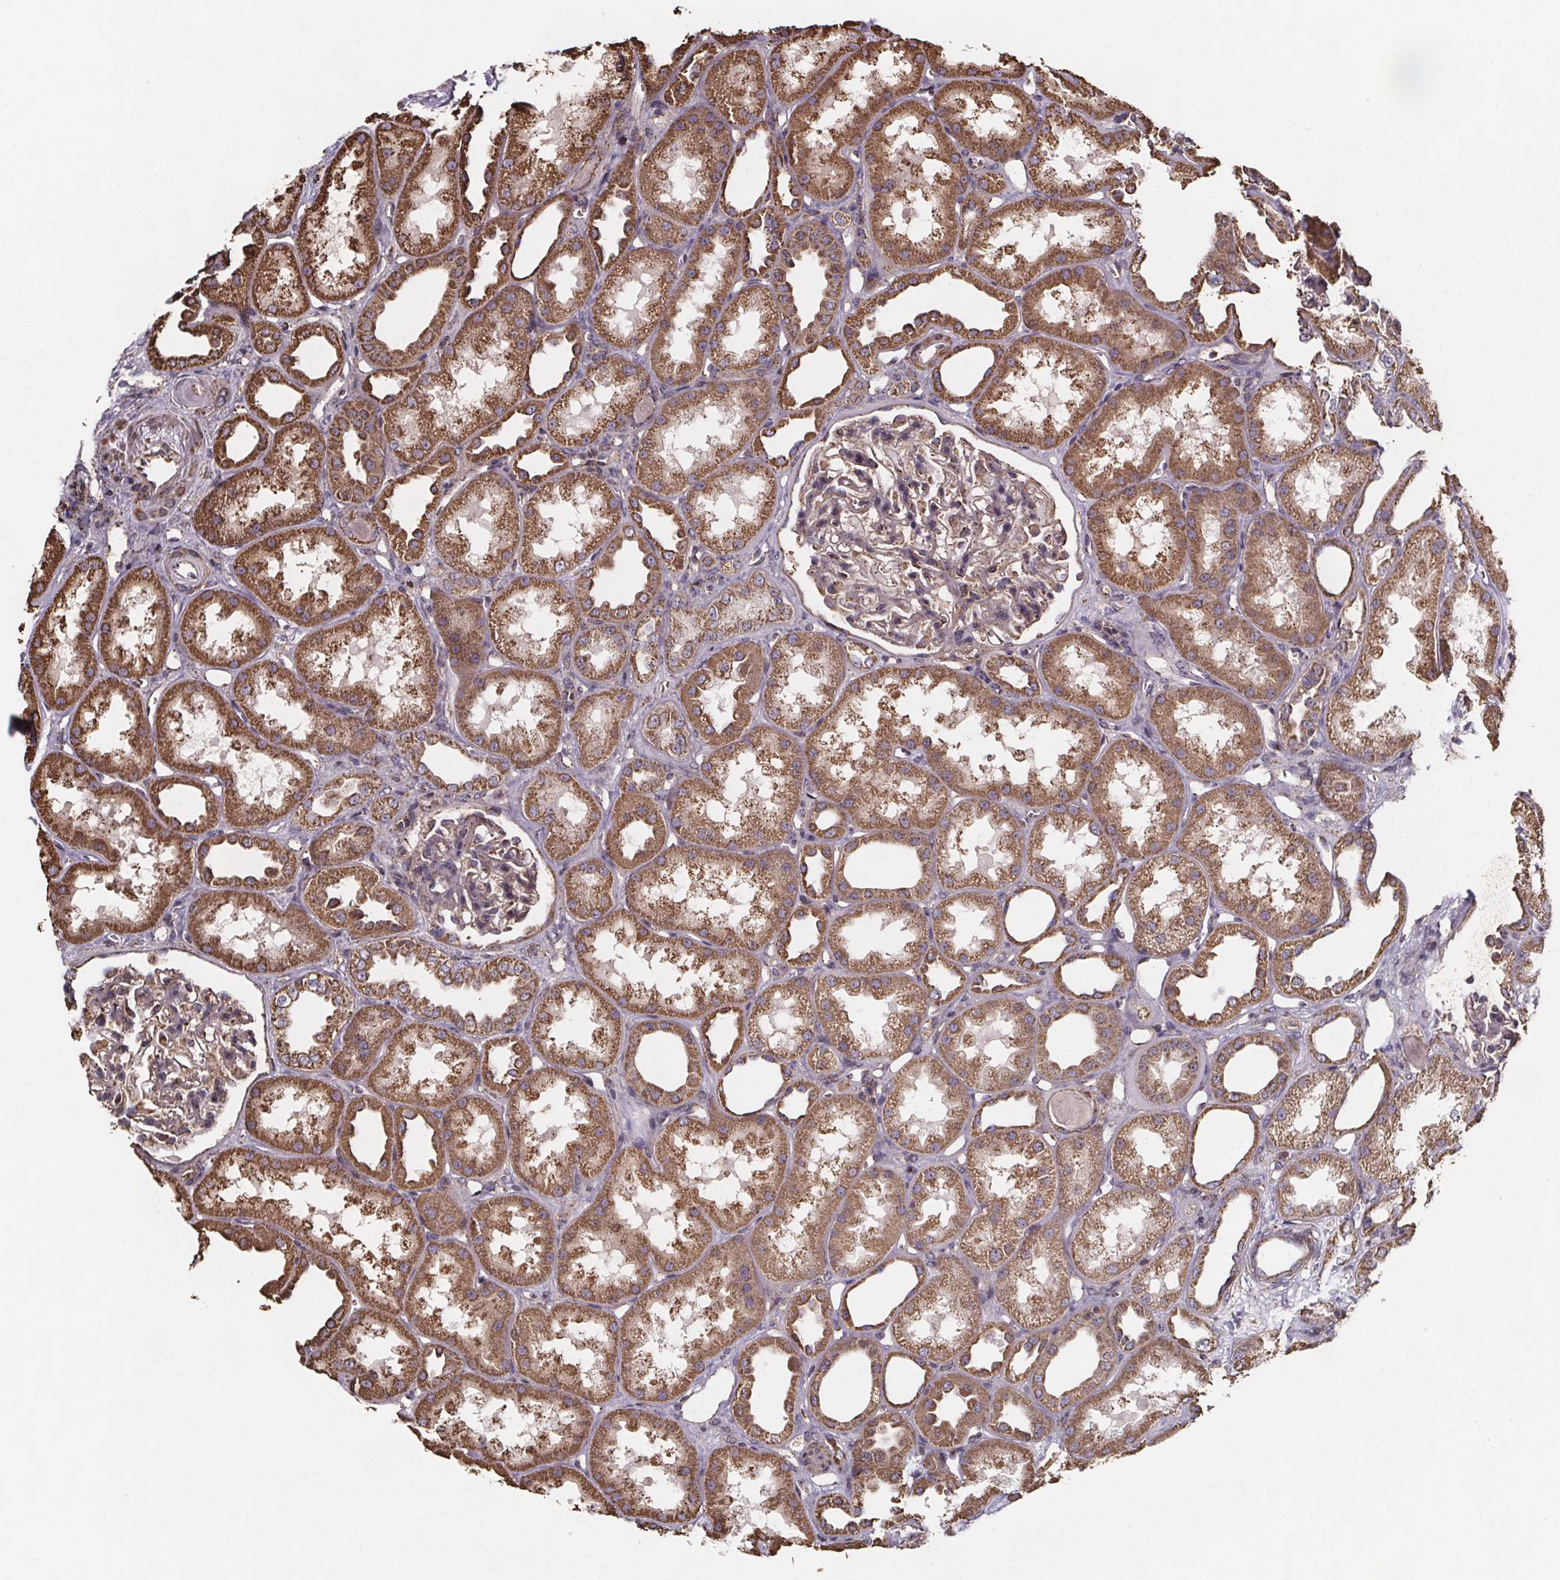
{"staining": {"intensity": "weak", "quantity": "<25%", "location": "cytoplasmic/membranous"}, "tissue": "kidney", "cell_type": "Cells in glomeruli", "image_type": "normal", "snomed": [{"axis": "morphology", "description": "Normal tissue, NOS"}, {"axis": "topography", "description": "Kidney"}], "caption": "Micrograph shows no significant protein expression in cells in glomeruli of normal kidney.", "gene": "SLC35D2", "patient": {"sex": "male", "age": 61}}